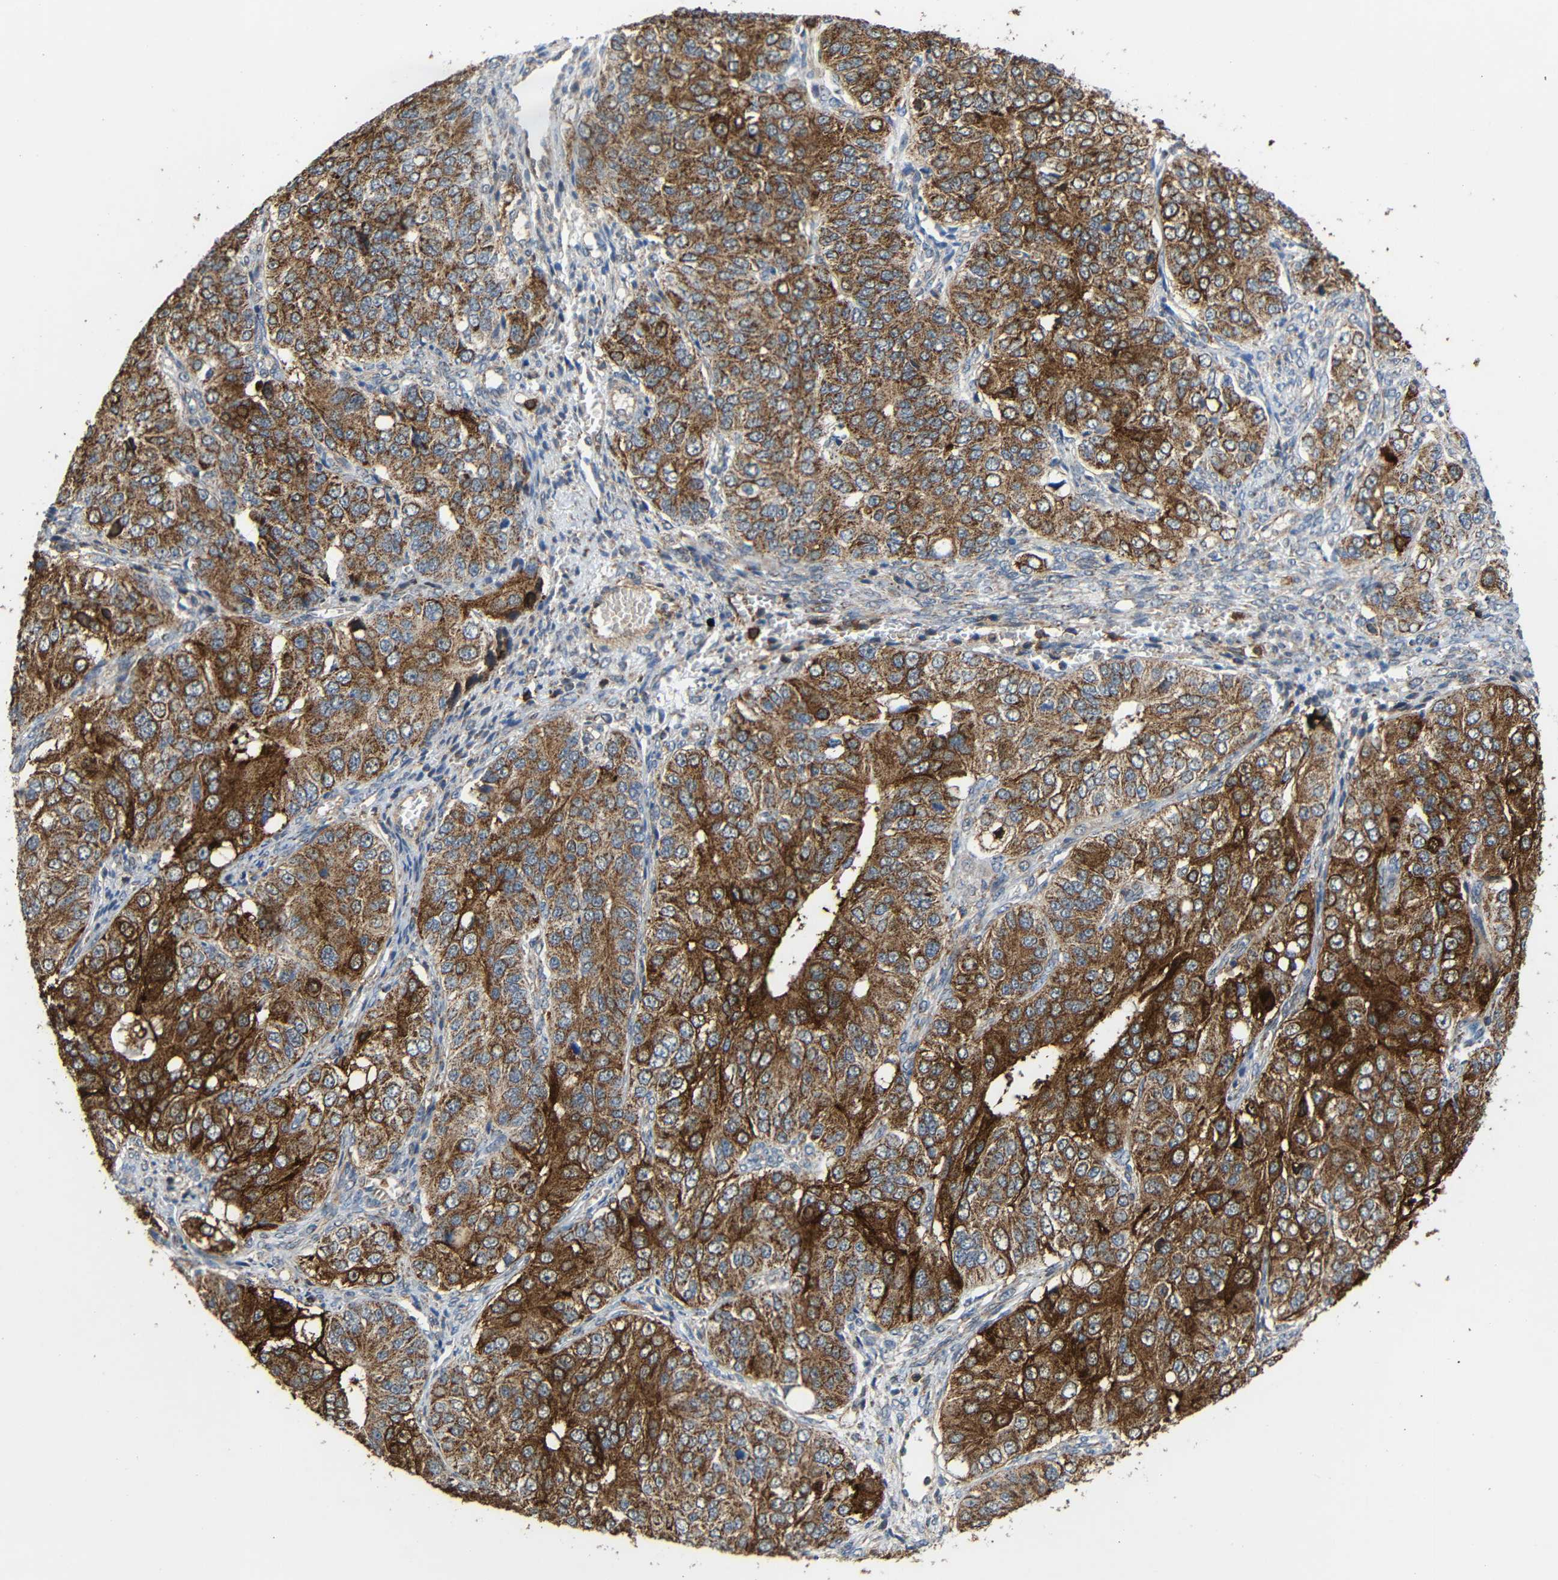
{"staining": {"intensity": "strong", "quantity": ">75%", "location": "cytoplasmic/membranous"}, "tissue": "ovarian cancer", "cell_type": "Tumor cells", "image_type": "cancer", "snomed": [{"axis": "morphology", "description": "Carcinoma, endometroid"}, {"axis": "topography", "description": "Ovary"}], "caption": "Immunohistochemical staining of ovarian cancer (endometroid carcinoma) displays high levels of strong cytoplasmic/membranous protein expression in approximately >75% of tumor cells.", "gene": "C1GALT1", "patient": {"sex": "female", "age": 51}}